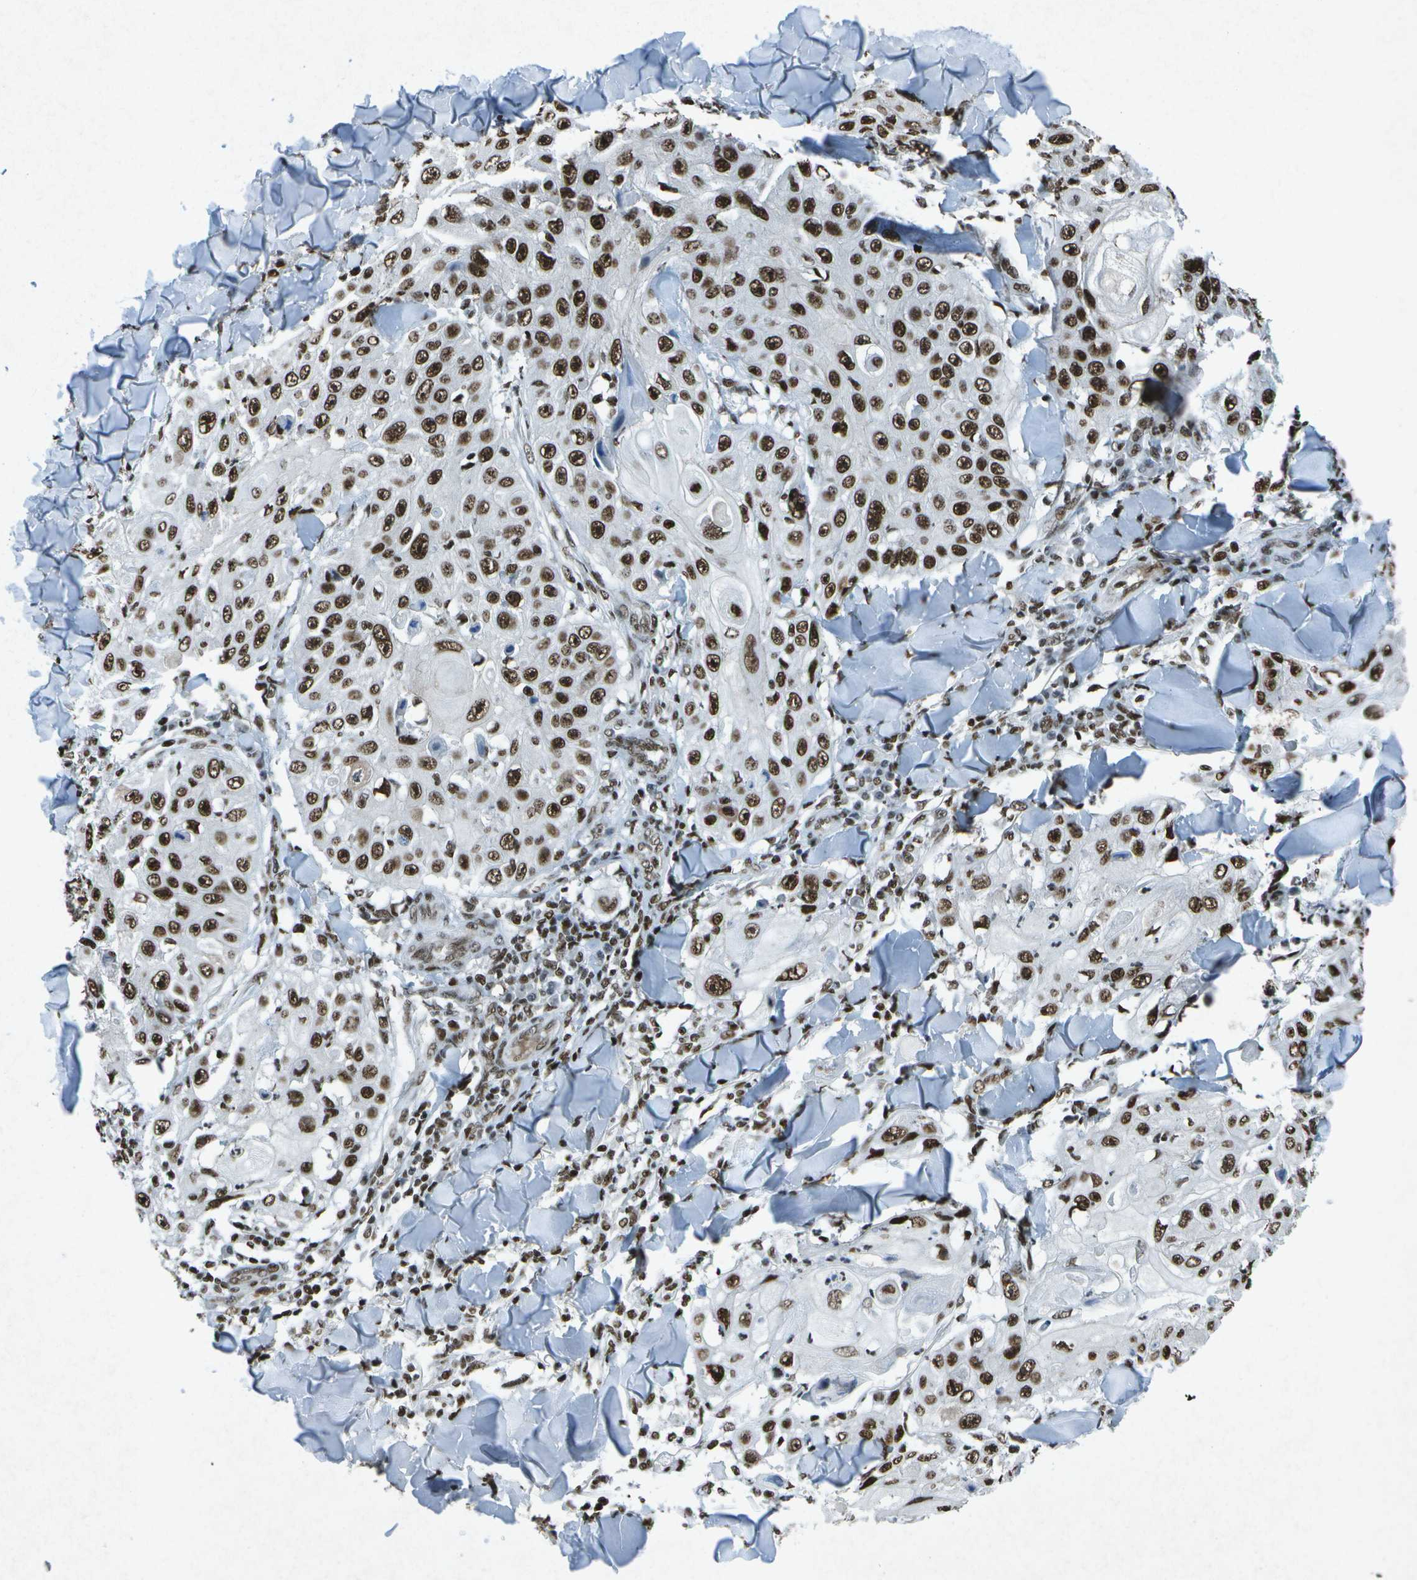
{"staining": {"intensity": "strong", "quantity": ">75%", "location": "nuclear"}, "tissue": "skin cancer", "cell_type": "Tumor cells", "image_type": "cancer", "snomed": [{"axis": "morphology", "description": "Squamous cell carcinoma, NOS"}, {"axis": "topography", "description": "Skin"}], "caption": "This is an image of immunohistochemistry staining of squamous cell carcinoma (skin), which shows strong positivity in the nuclear of tumor cells.", "gene": "MTA2", "patient": {"sex": "male", "age": 86}}